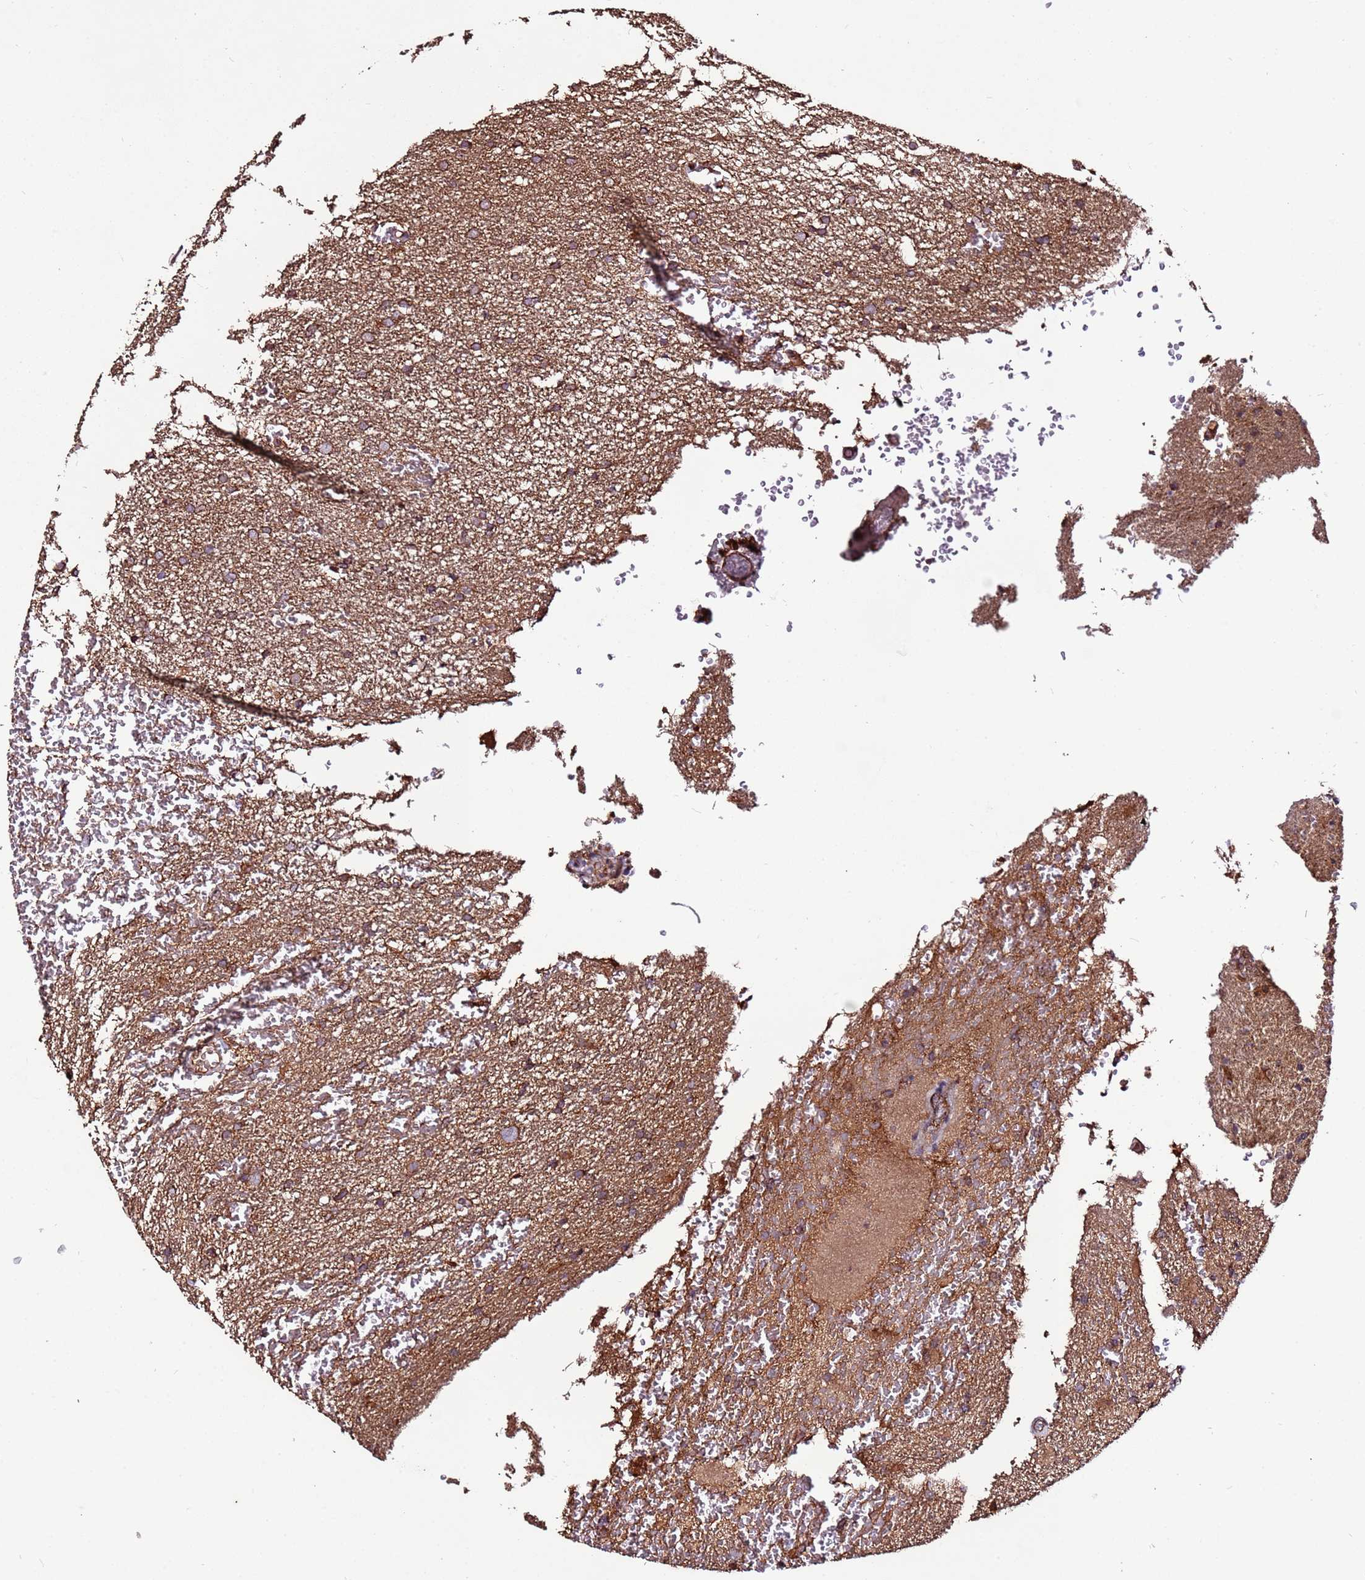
{"staining": {"intensity": "moderate", "quantity": ">75%", "location": "cytoplasmic/membranous"}, "tissue": "glioma", "cell_type": "Tumor cells", "image_type": "cancer", "snomed": [{"axis": "morphology", "description": "Glioma, malignant, High grade"}, {"axis": "topography", "description": "Cerebral cortex"}], "caption": "Glioma was stained to show a protein in brown. There is medium levels of moderate cytoplasmic/membranous positivity in approximately >75% of tumor cells.", "gene": "RPS15A", "patient": {"sex": "female", "age": 36}}